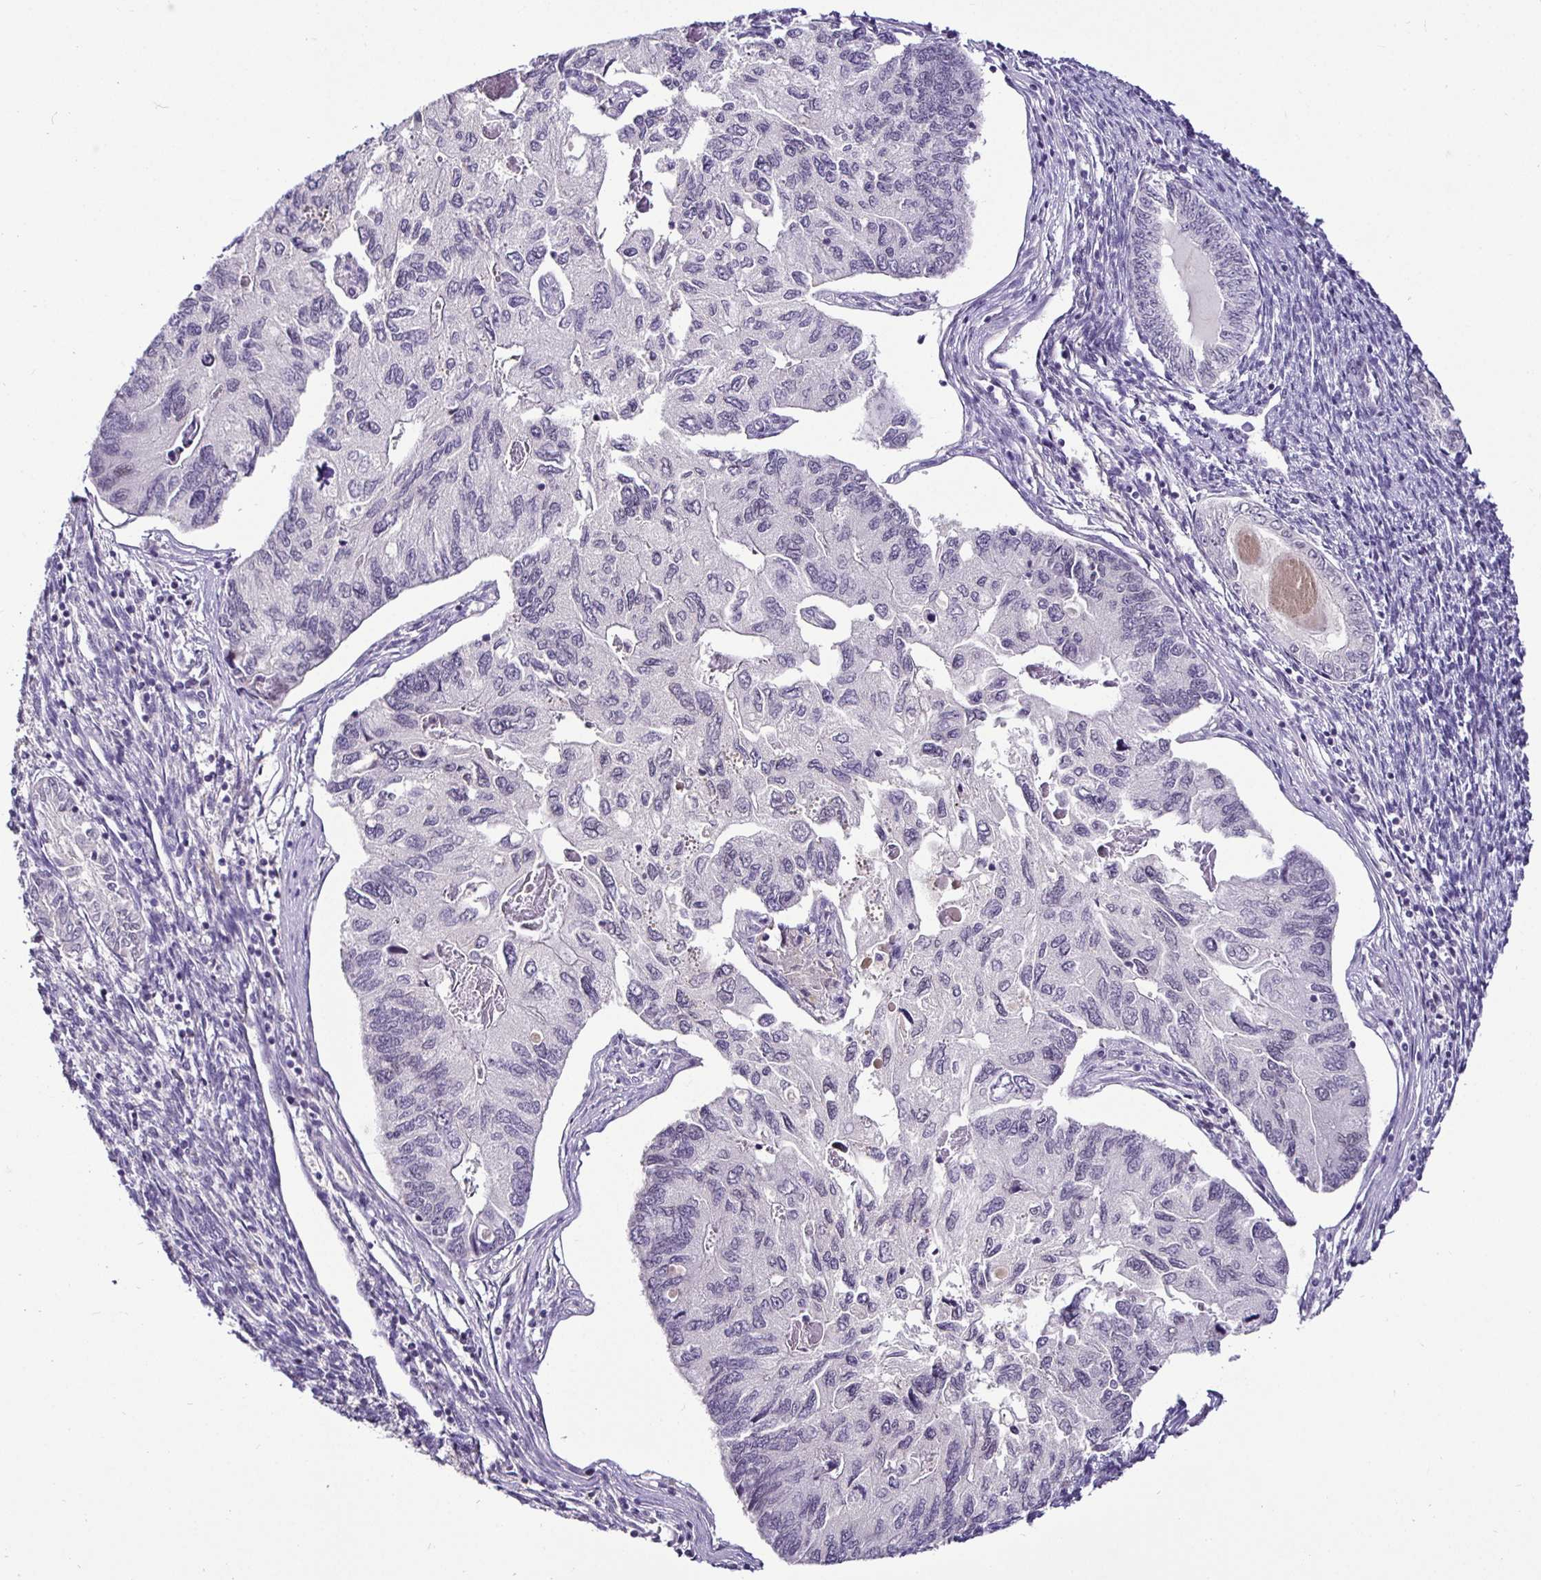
{"staining": {"intensity": "negative", "quantity": "none", "location": "none"}, "tissue": "endometrial cancer", "cell_type": "Tumor cells", "image_type": "cancer", "snomed": [{"axis": "morphology", "description": "Carcinoma, NOS"}, {"axis": "topography", "description": "Uterus"}], "caption": "This is a image of immunohistochemistry staining of endometrial cancer, which shows no staining in tumor cells.", "gene": "NUP188", "patient": {"sex": "female", "age": 76}}